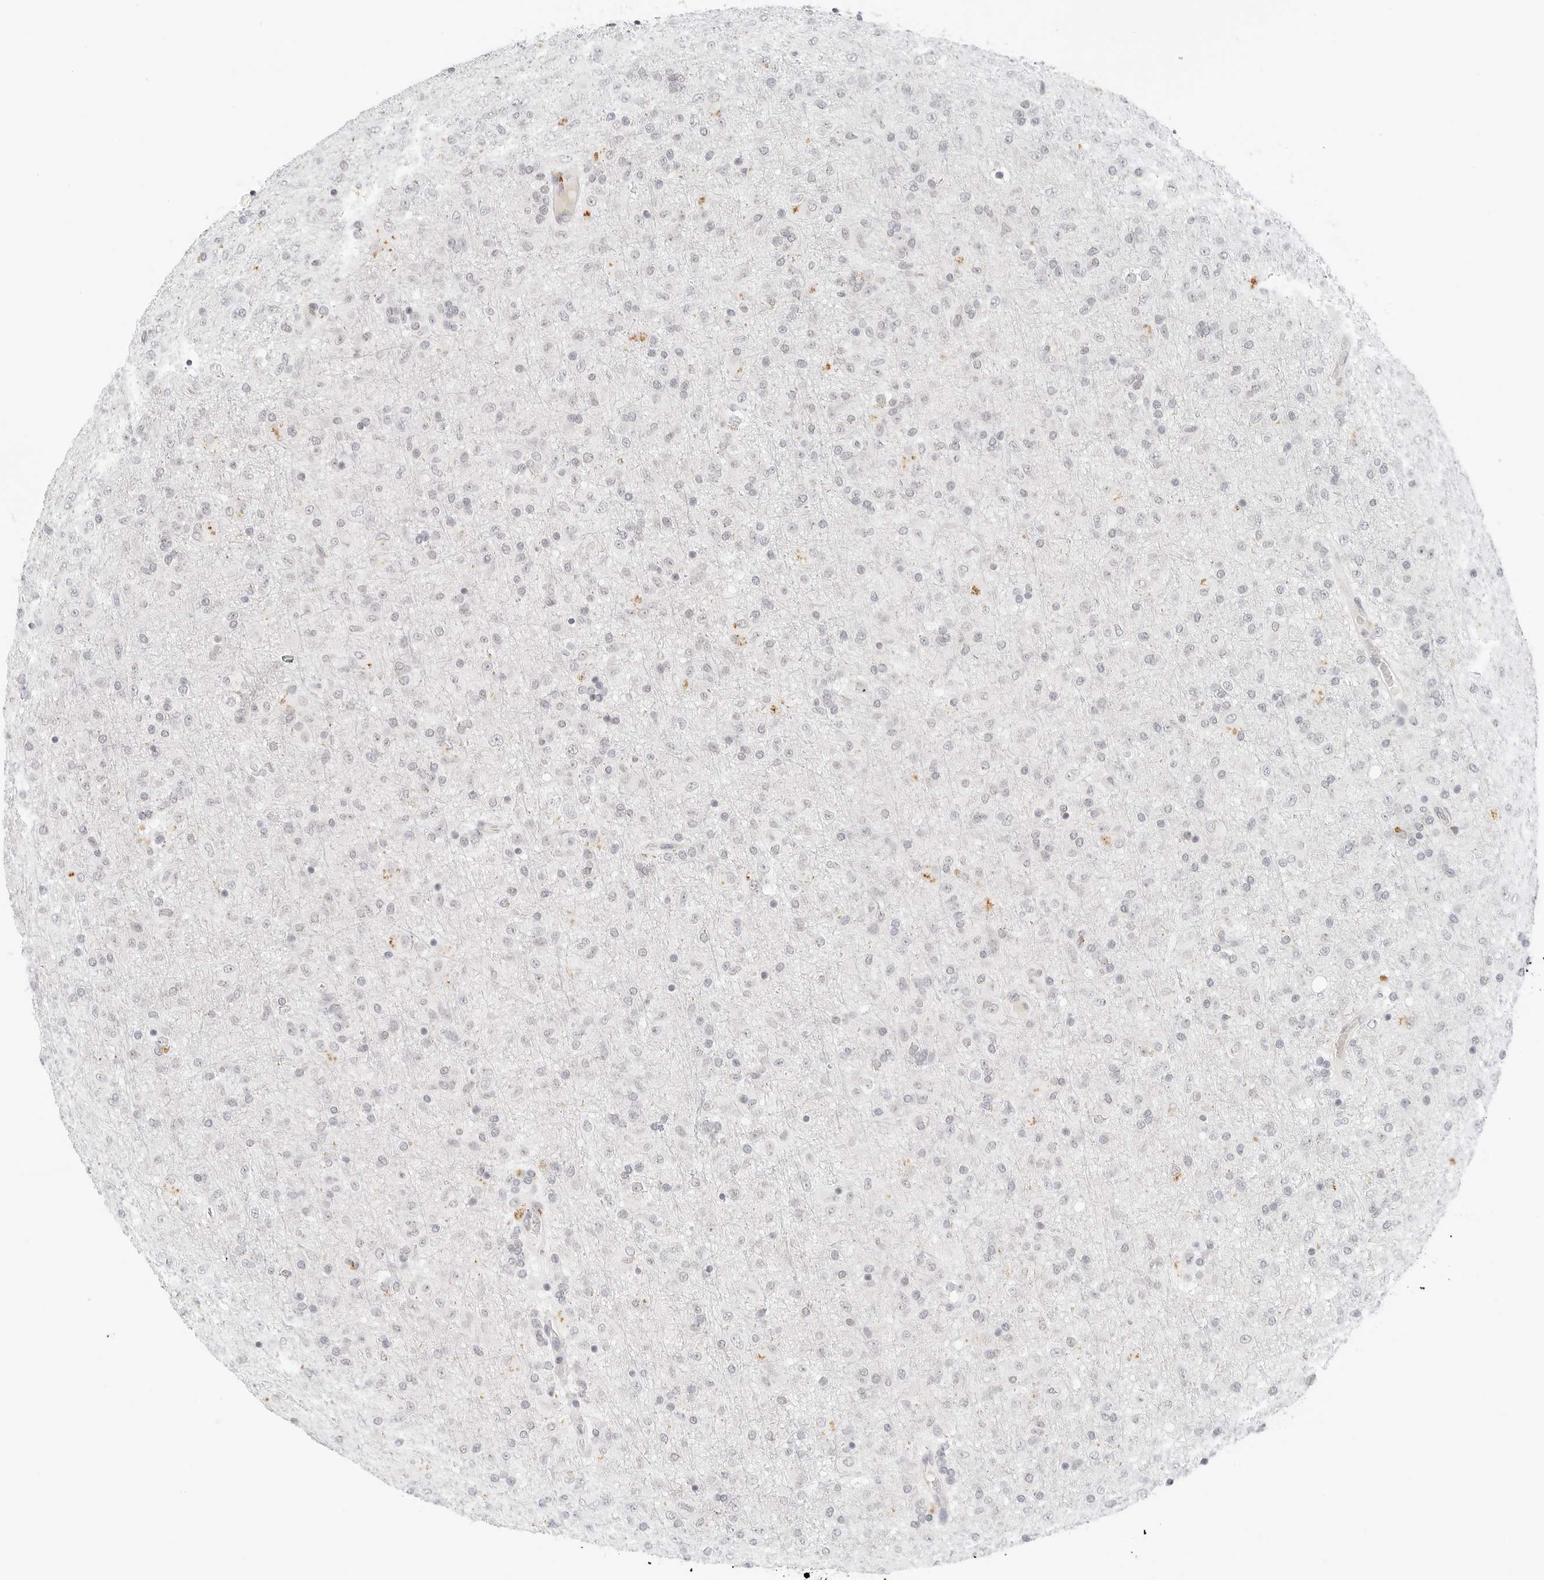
{"staining": {"intensity": "negative", "quantity": "none", "location": "none"}, "tissue": "glioma", "cell_type": "Tumor cells", "image_type": "cancer", "snomed": [{"axis": "morphology", "description": "Glioma, malignant, Low grade"}, {"axis": "topography", "description": "Brain"}], "caption": "Tumor cells show no significant protein positivity in malignant glioma (low-grade).", "gene": "NEO1", "patient": {"sex": "male", "age": 65}}